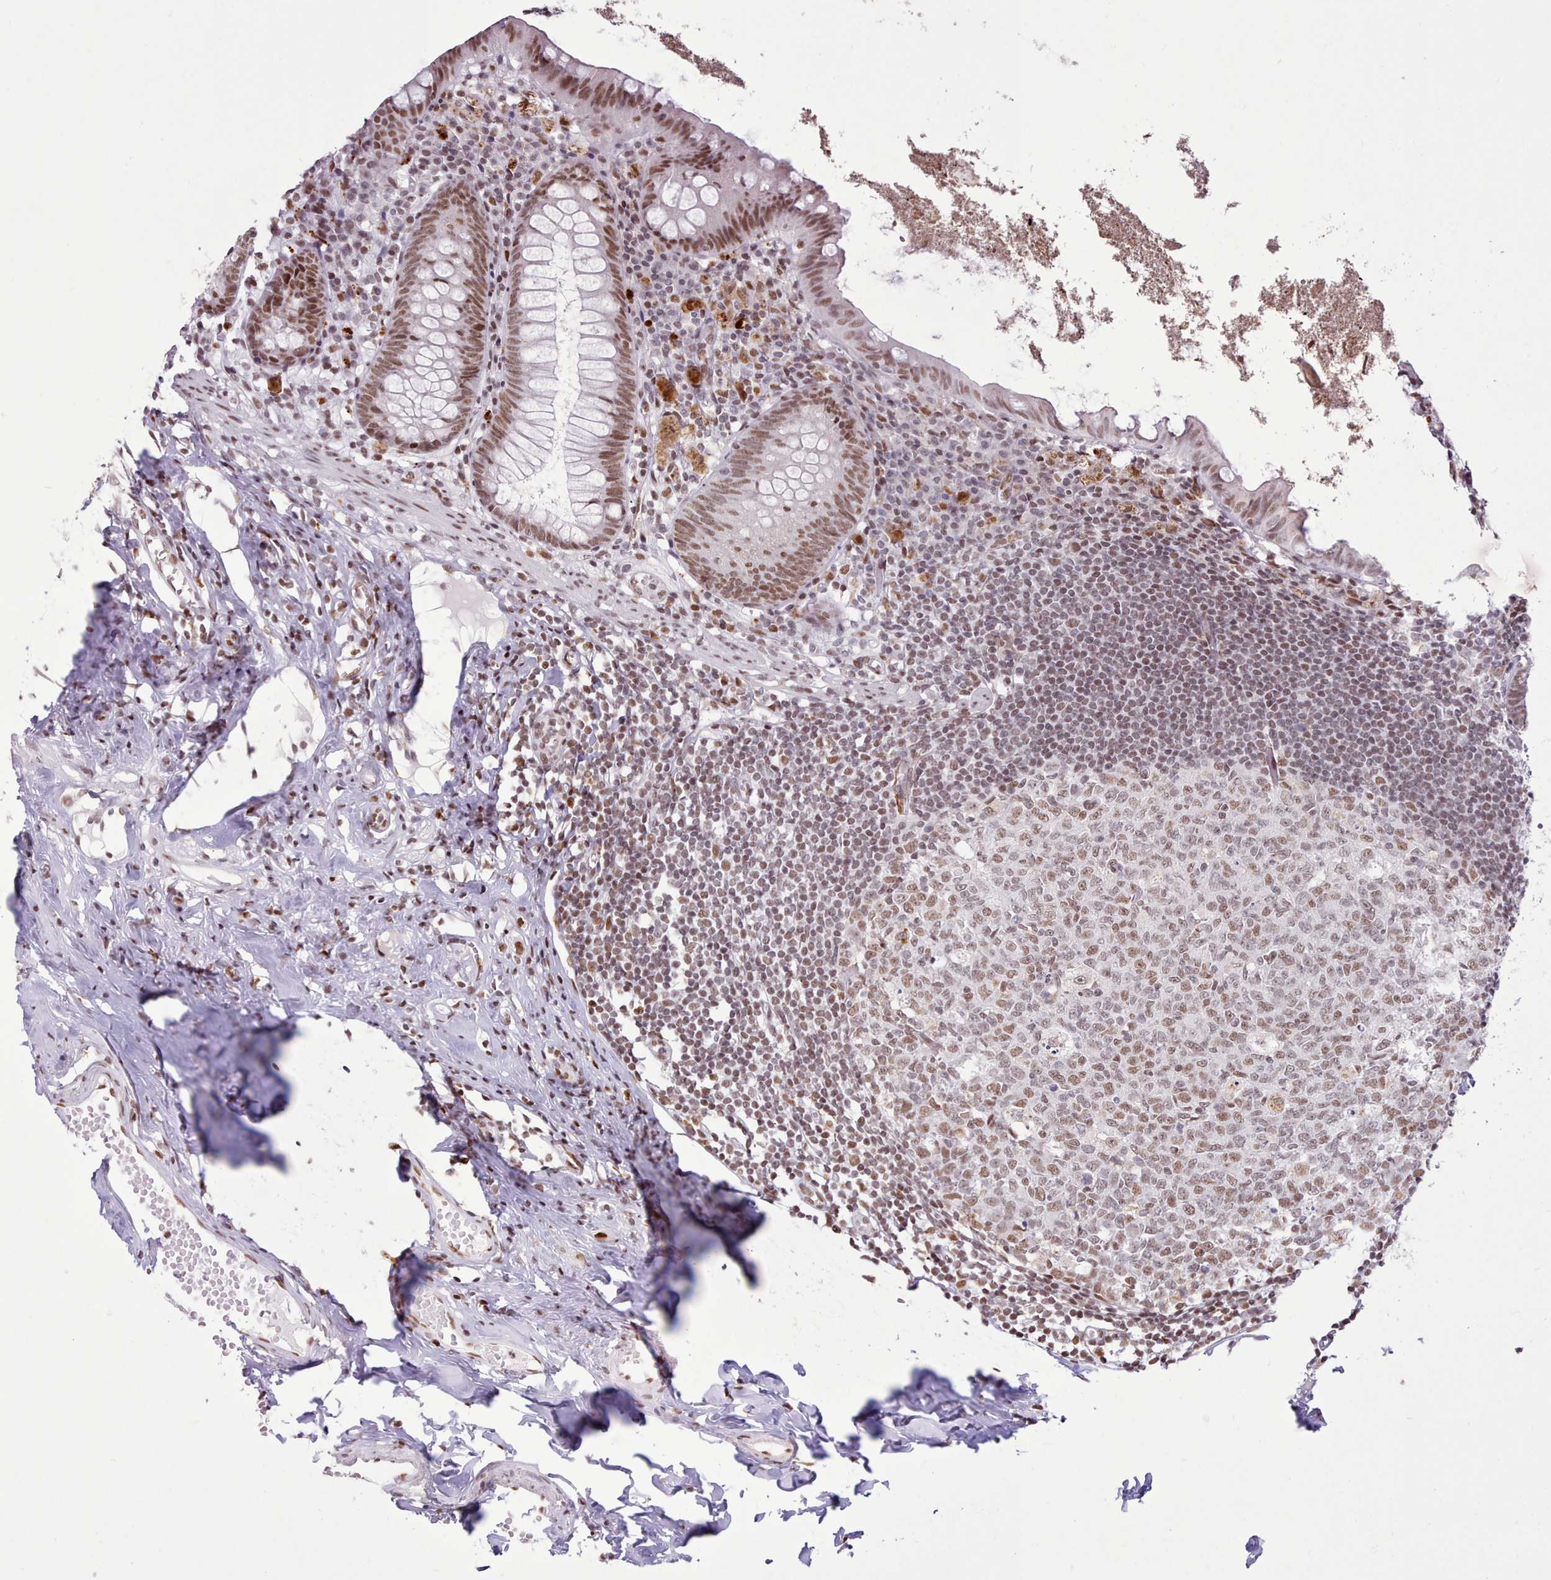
{"staining": {"intensity": "moderate", "quantity": ">75%", "location": "nuclear"}, "tissue": "appendix", "cell_type": "Glandular cells", "image_type": "normal", "snomed": [{"axis": "morphology", "description": "Normal tissue, NOS"}, {"axis": "topography", "description": "Appendix"}], "caption": "Benign appendix was stained to show a protein in brown. There is medium levels of moderate nuclear expression in about >75% of glandular cells. (DAB IHC with brightfield microscopy, high magnification).", "gene": "TAF15", "patient": {"sex": "female", "age": 51}}